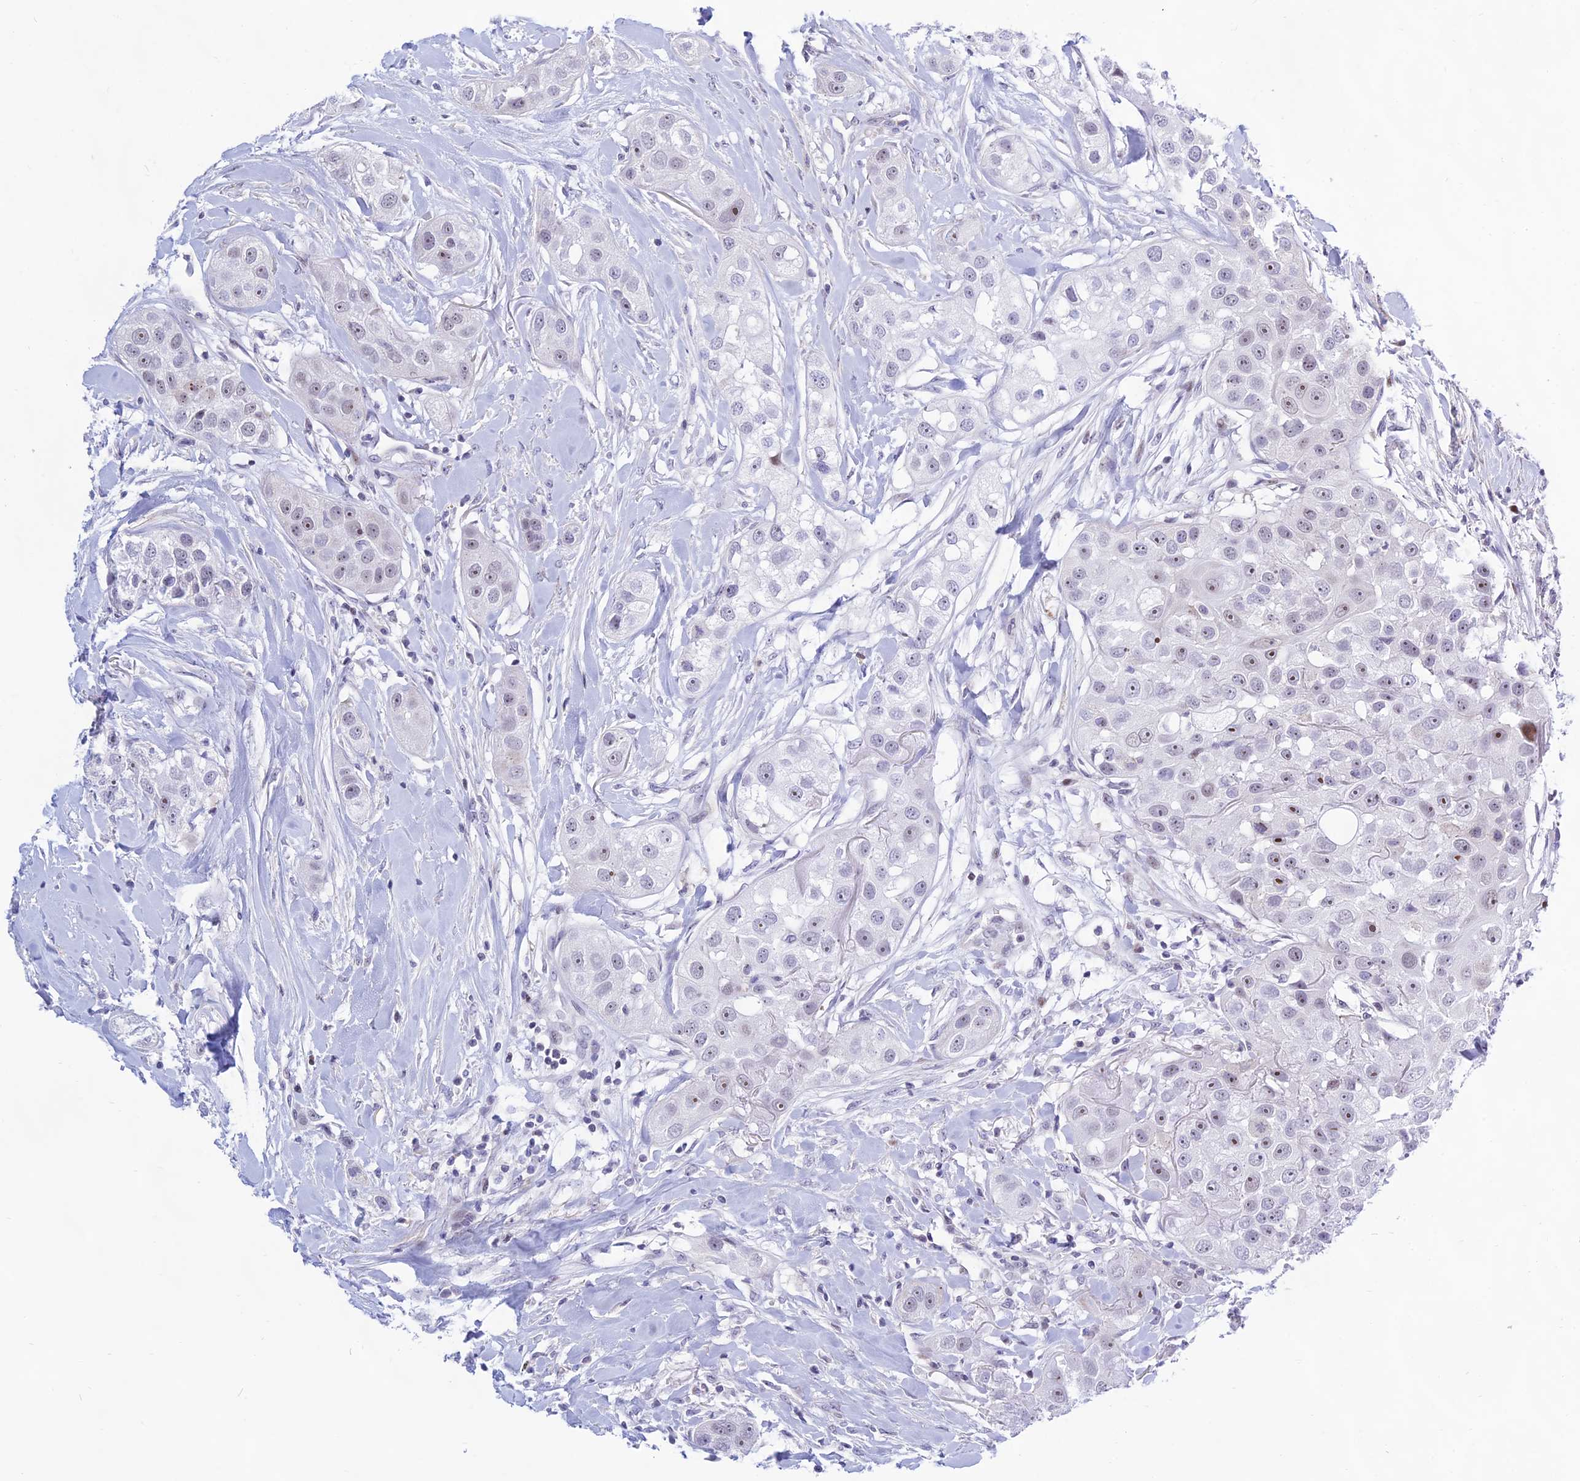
{"staining": {"intensity": "moderate", "quantity": "<25%", "location": "nuclear"}, "tissue": "head and neck cancer", "cell_type": "Tumor cells", "image_type": "cancer", "snomed": [{"axis": "morphology", "description": "Normal tissue, NOS"}, {"axis": "morphology", "description": "Squamous cell carcinoma, NOS"}, {"axis": "topography", "description": "Skeletal muscle"}, {"axis": "topography", "description": "Head-Neck"}], "caption": "Immunohistochemistry (IHC) of head and neck cancer (squamous cell carcinoma) reveals low levels of moderate nuclear staining in approximately <25% of tumor cells. The staining was performed using DAB (3,3'-diaminobenzidine), with brown indicating positive protein expression. Nuclei are stained blue with hematoxylin.", "gene": "KRR1", "patient": {"sex": "male", "age": 51}}